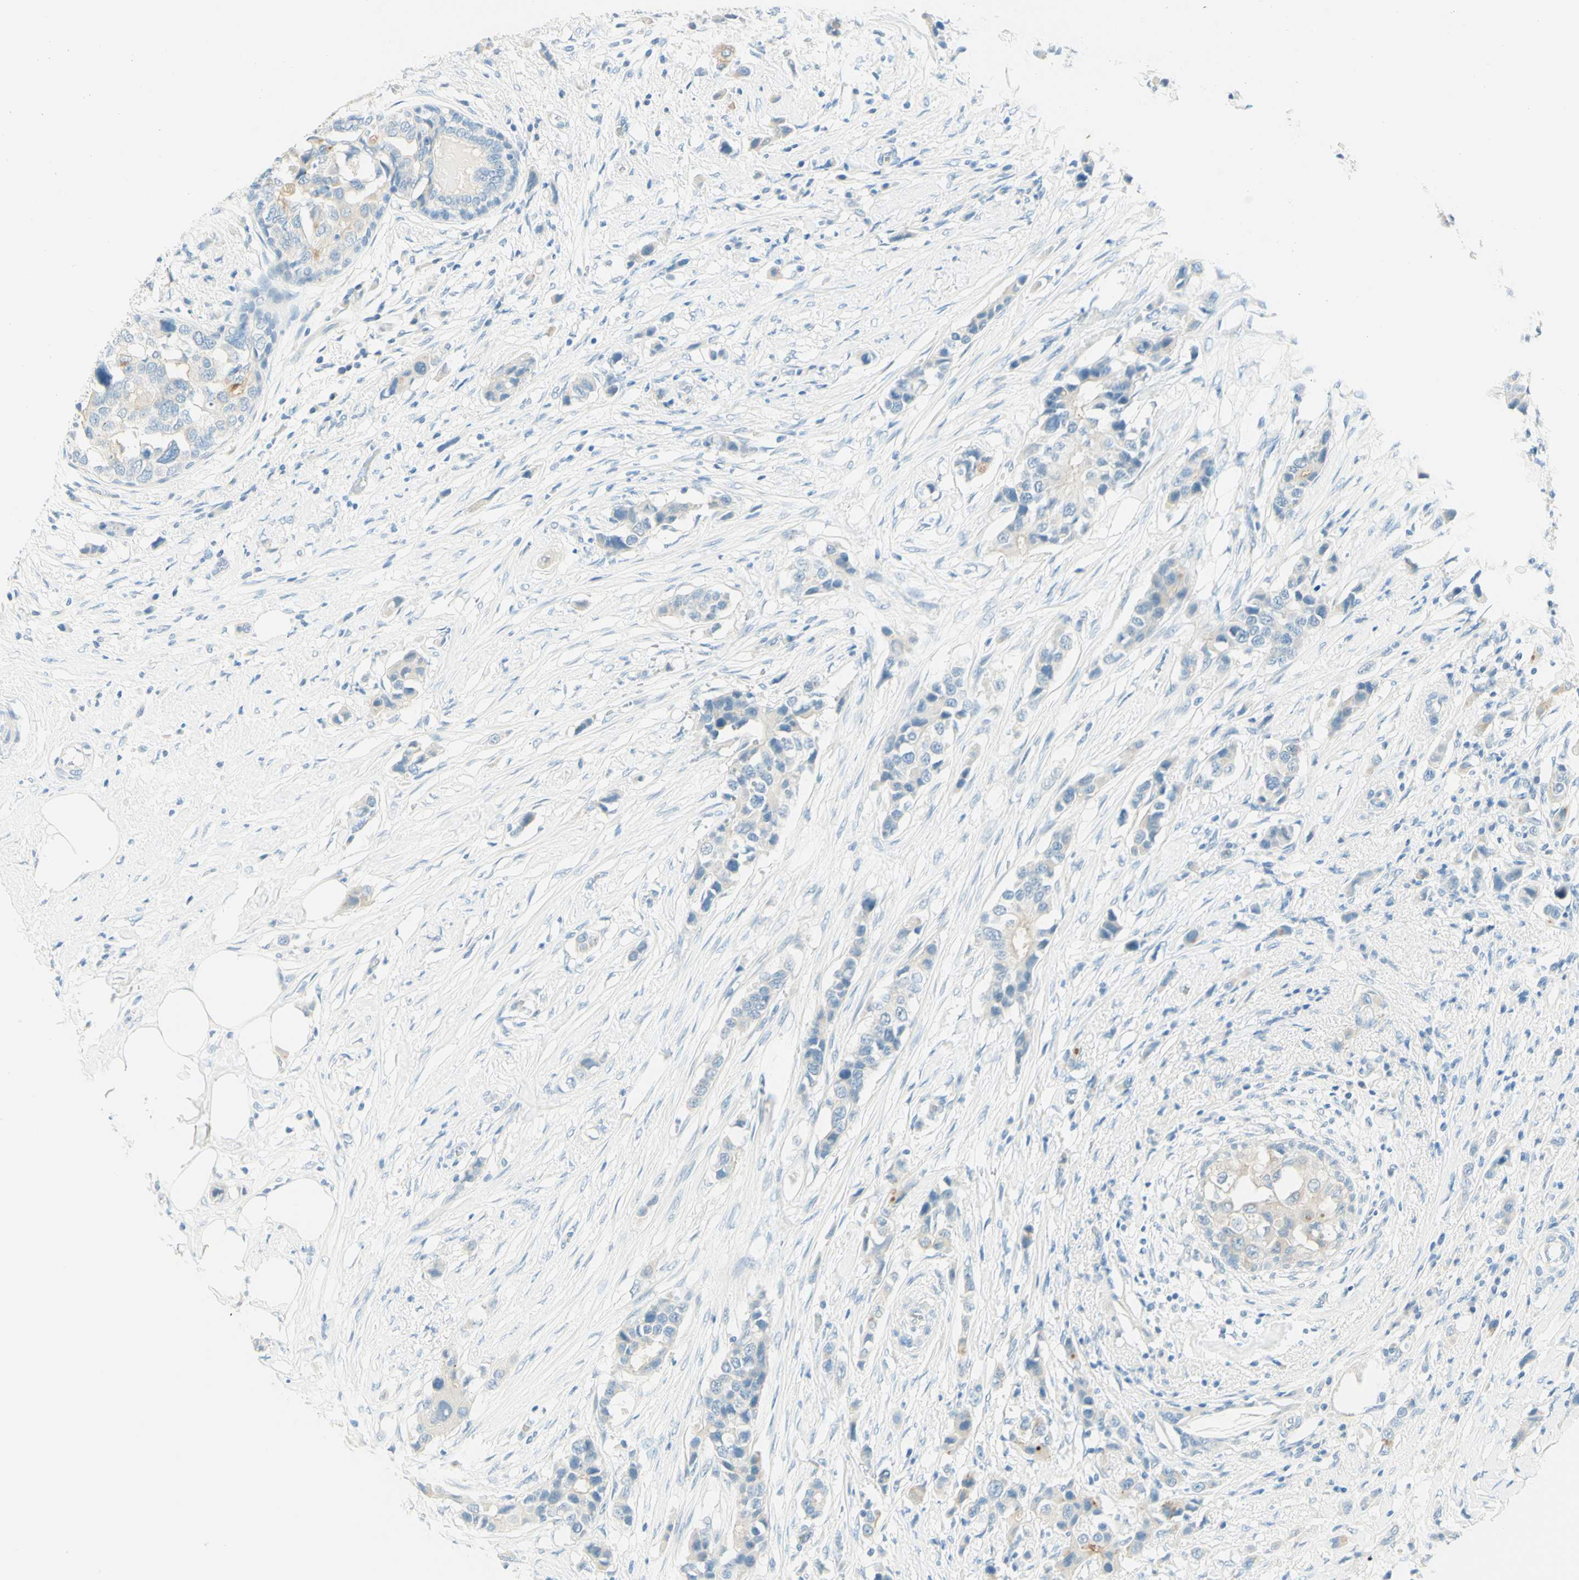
{"staining": {"intensity": "negative", "quantity": "none", "location": "none"}, "tissue": "breast cancer", "cell_type": "Tumor cells", "image_type": "cancer", "snomed": [{"axis": "morphology", "description": "Normal tissue, NOS"}, {"axis": "morphology", "description": "Duct carcinoma"}, {"axis": "topography", "description": "Breast"}], "caption": "Immunohistochemistry (IHC) of human breast cancer (infiltrating ductal carcinoma) shows no expression in tumor cells.", "gene": "TMEM132D", "patient": {"sex": "female", "age": 50}}